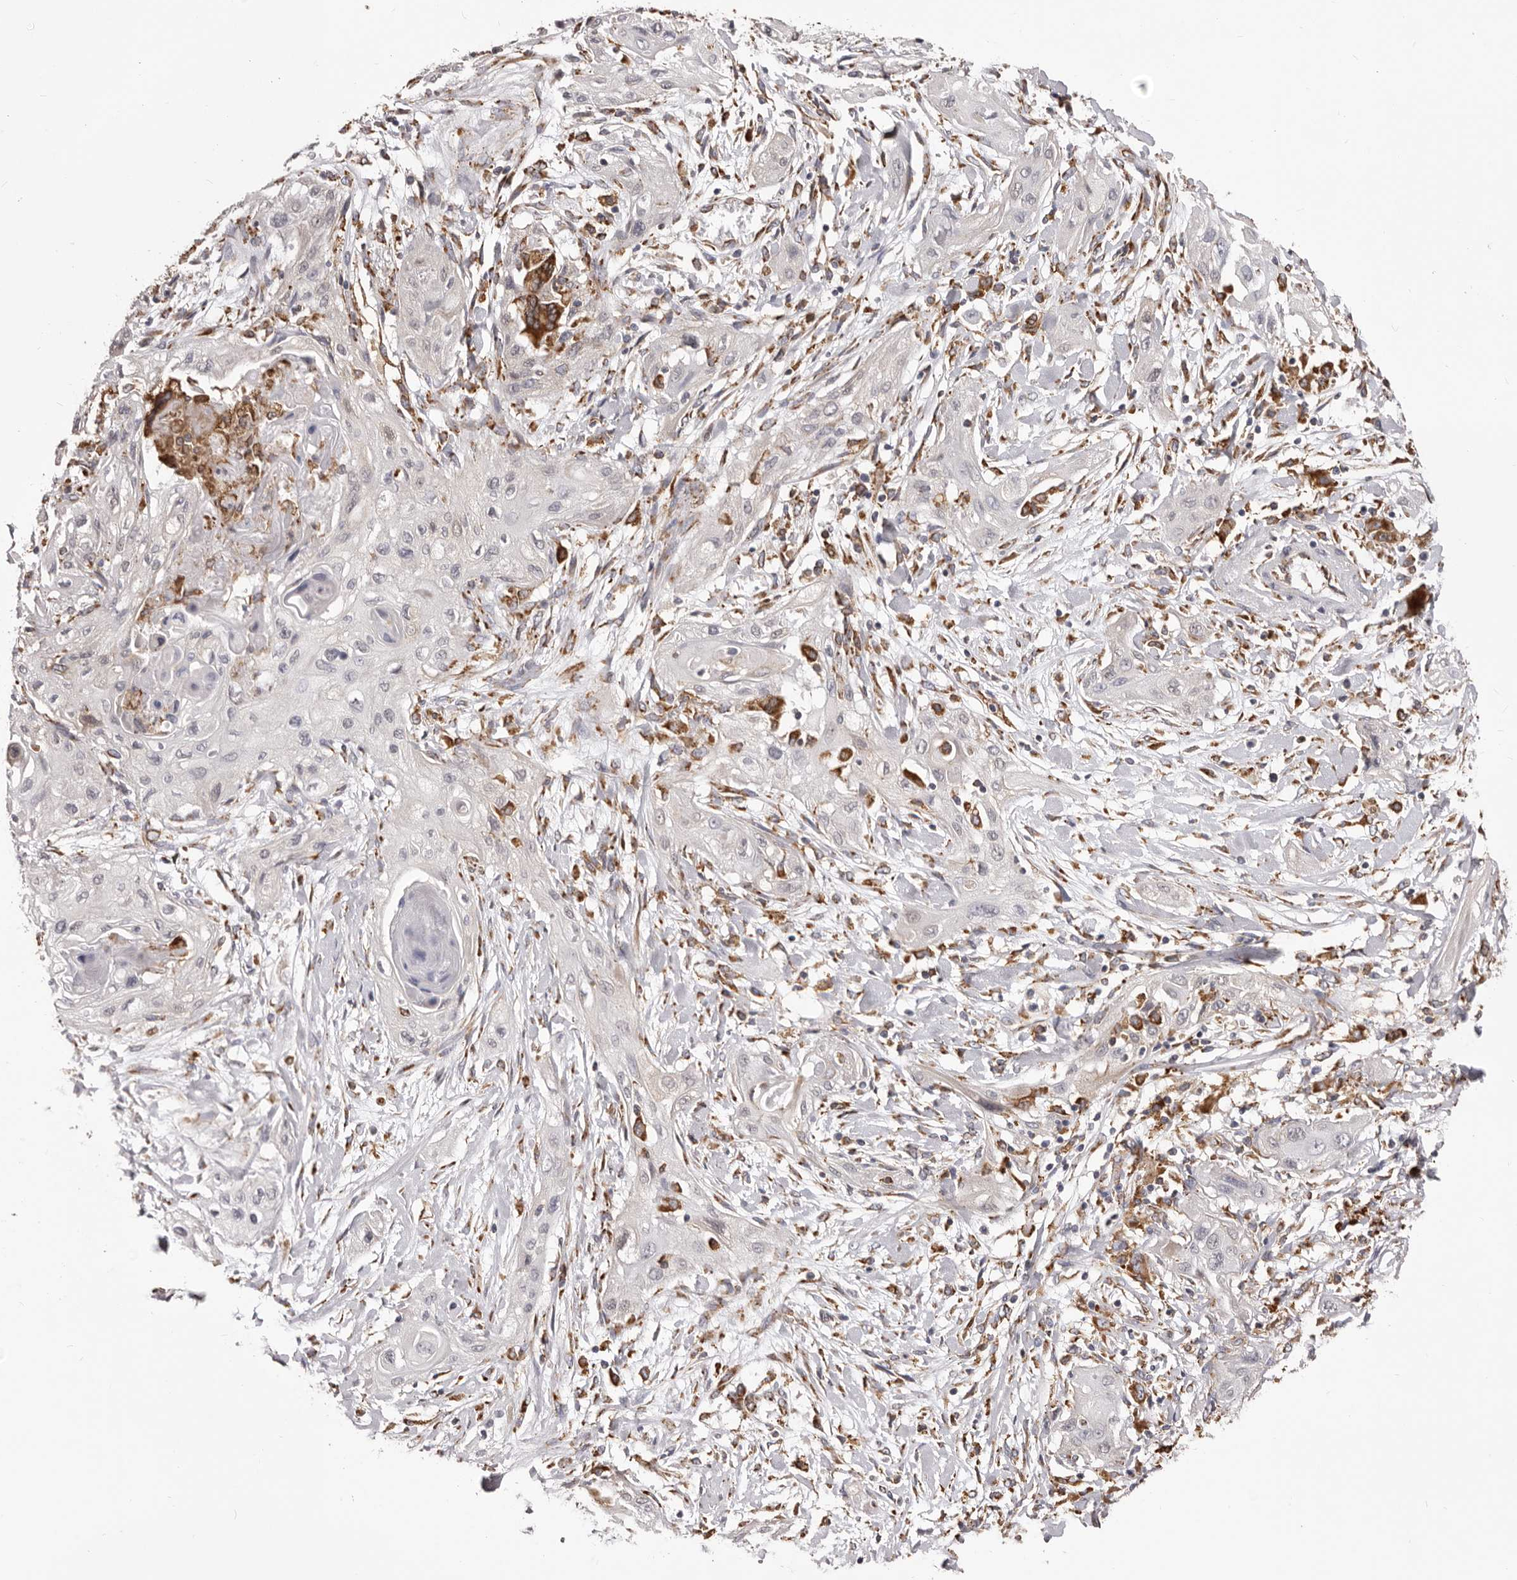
{"staining": {"intensity": "negative", "quantity": "none", "location": "none"}, "tissue": "lung cancer", "cell_type": "Tumor cells", "image_type": "cancer", "snomed": [{"axis": "morphology", "description": "Squamous cell carcinoma, NOS"}, {"axis": "topography", "description": "Lung"}], "caption": "The immunohistochemistry (IHC) image has no significant expression in tumor cells of lung squamous cell carcinoma tissue. The staining was performed using DAB to visualize the protein expression in brown, while the nuclei were stained in blue with hematoxylin (Magnification: 20x).", "gene": "QRSL1", "patient": {"sex": "female", "age": 47}}